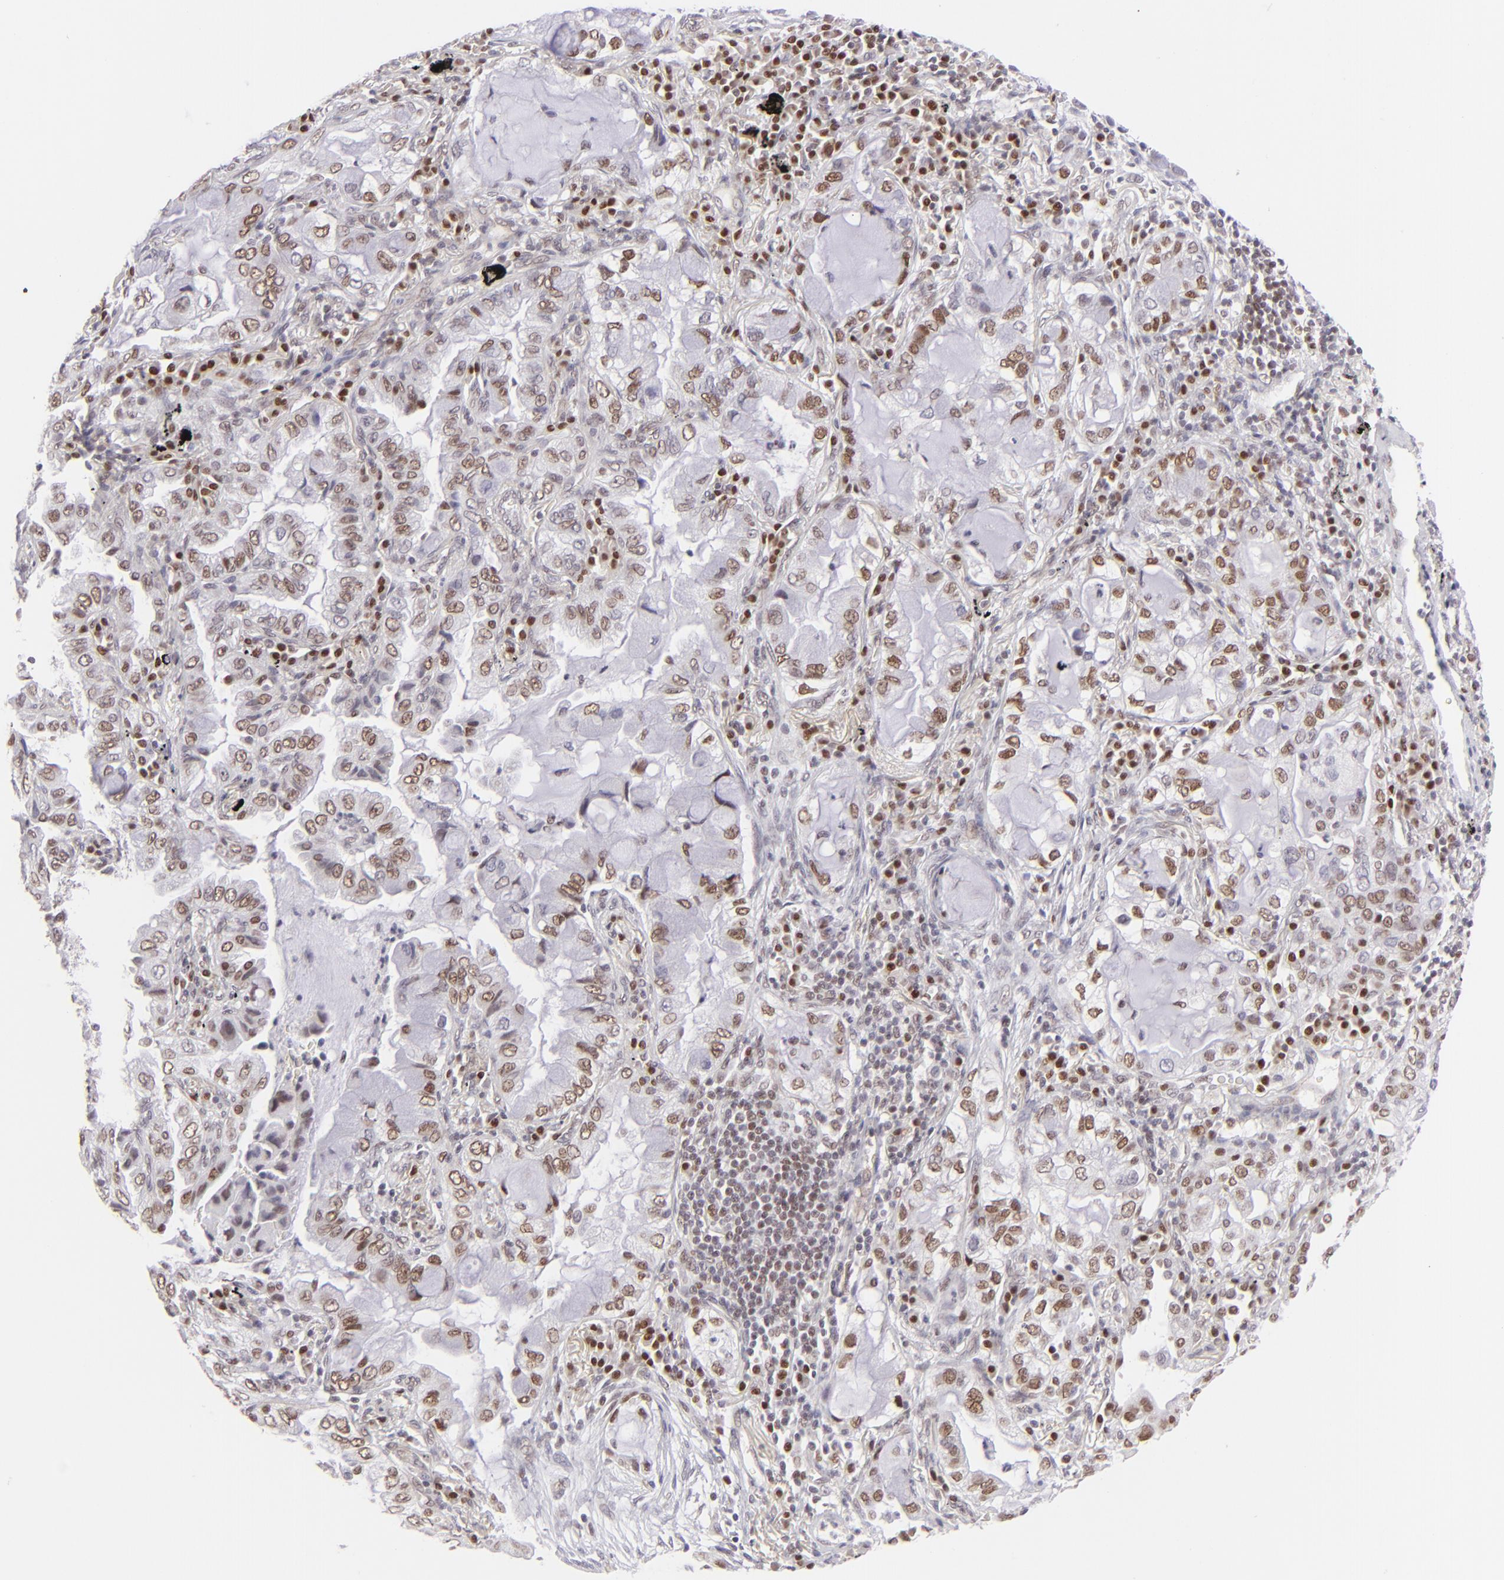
{"staining": {"intensity": "moderate", "quantity": "25%-75%", "location": "nuclear"}, "tissue": "lung cancer", "cell_type": "Tumor cells", "image_type": "cancer", "snomed": [{"axis": "morphology", "description": "Adenocarcinoma, NOS"}, {"axis": "topography", "description": "Lung"}], "caption": "Tumor cells display moderate nuclear staining in approximately 25%-75% of cells in lung cancer (adenocarcinoma). (DAB (3,3'-diaminobenzidine) IHC with brightfield microscopy, high magnification).", "gene": "POU2F1", "patient": {"sex": "female", "age": 50}}